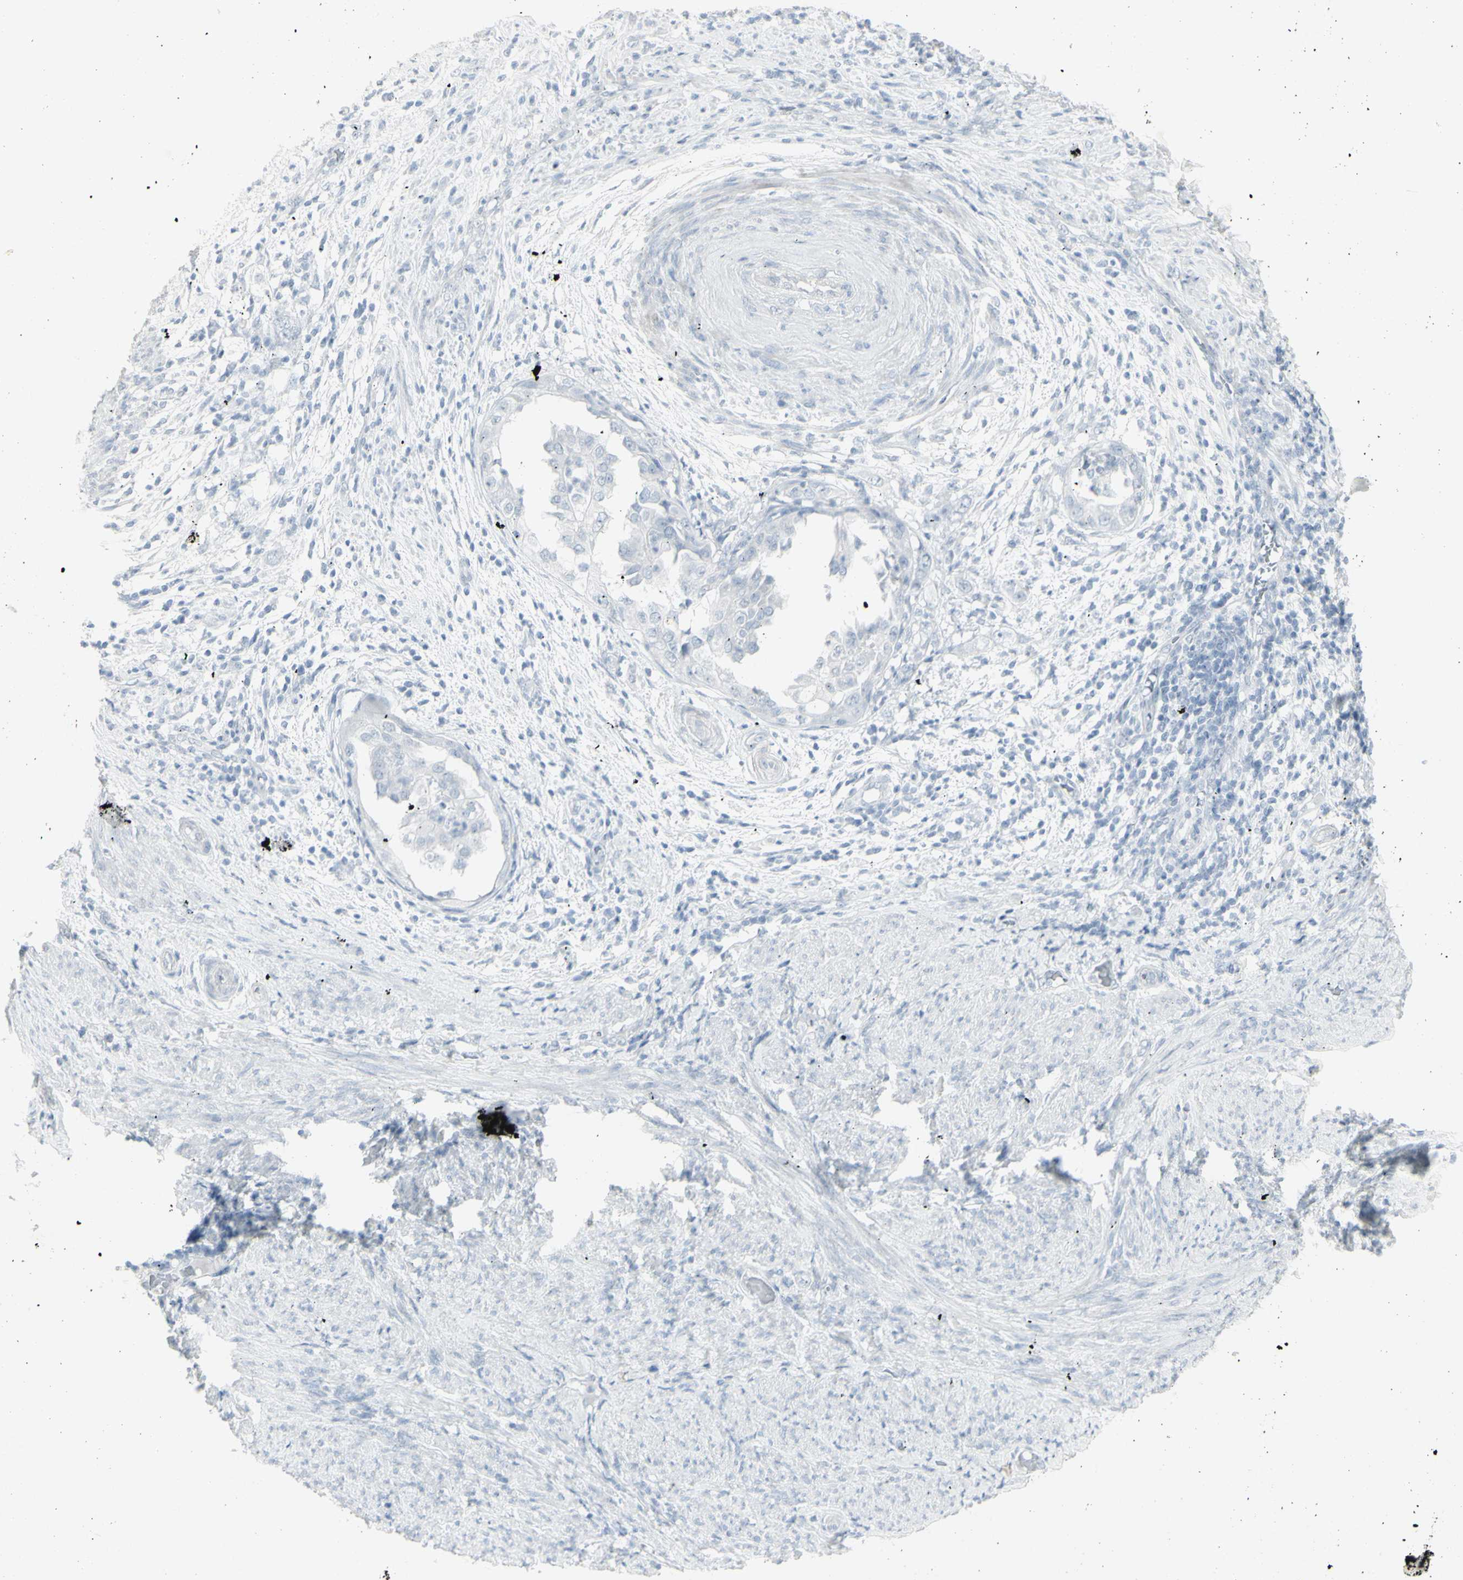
{"staining": {"intensity": "negative", "quantity": "none", "location": "none"}, "tissue": "endometrial cancer", "cell_type": "Tumor cells", "image_type": "cancer", "snomed": [{"axis": "morphology", "description": "Adenocarcinoma, NOS"}, {"axis": "topography", "description": "Endometrium"}], "caption": "Tumor cells are negative for brown protein staining in adenocarcinoma (endometrial). (Brightfield microscopy of DAB (3,3'-diaminobenzidine) immunohistochemistry at high magnification).", "gene": "YBX2", "patient": {"sex": "female", "age": 85}}